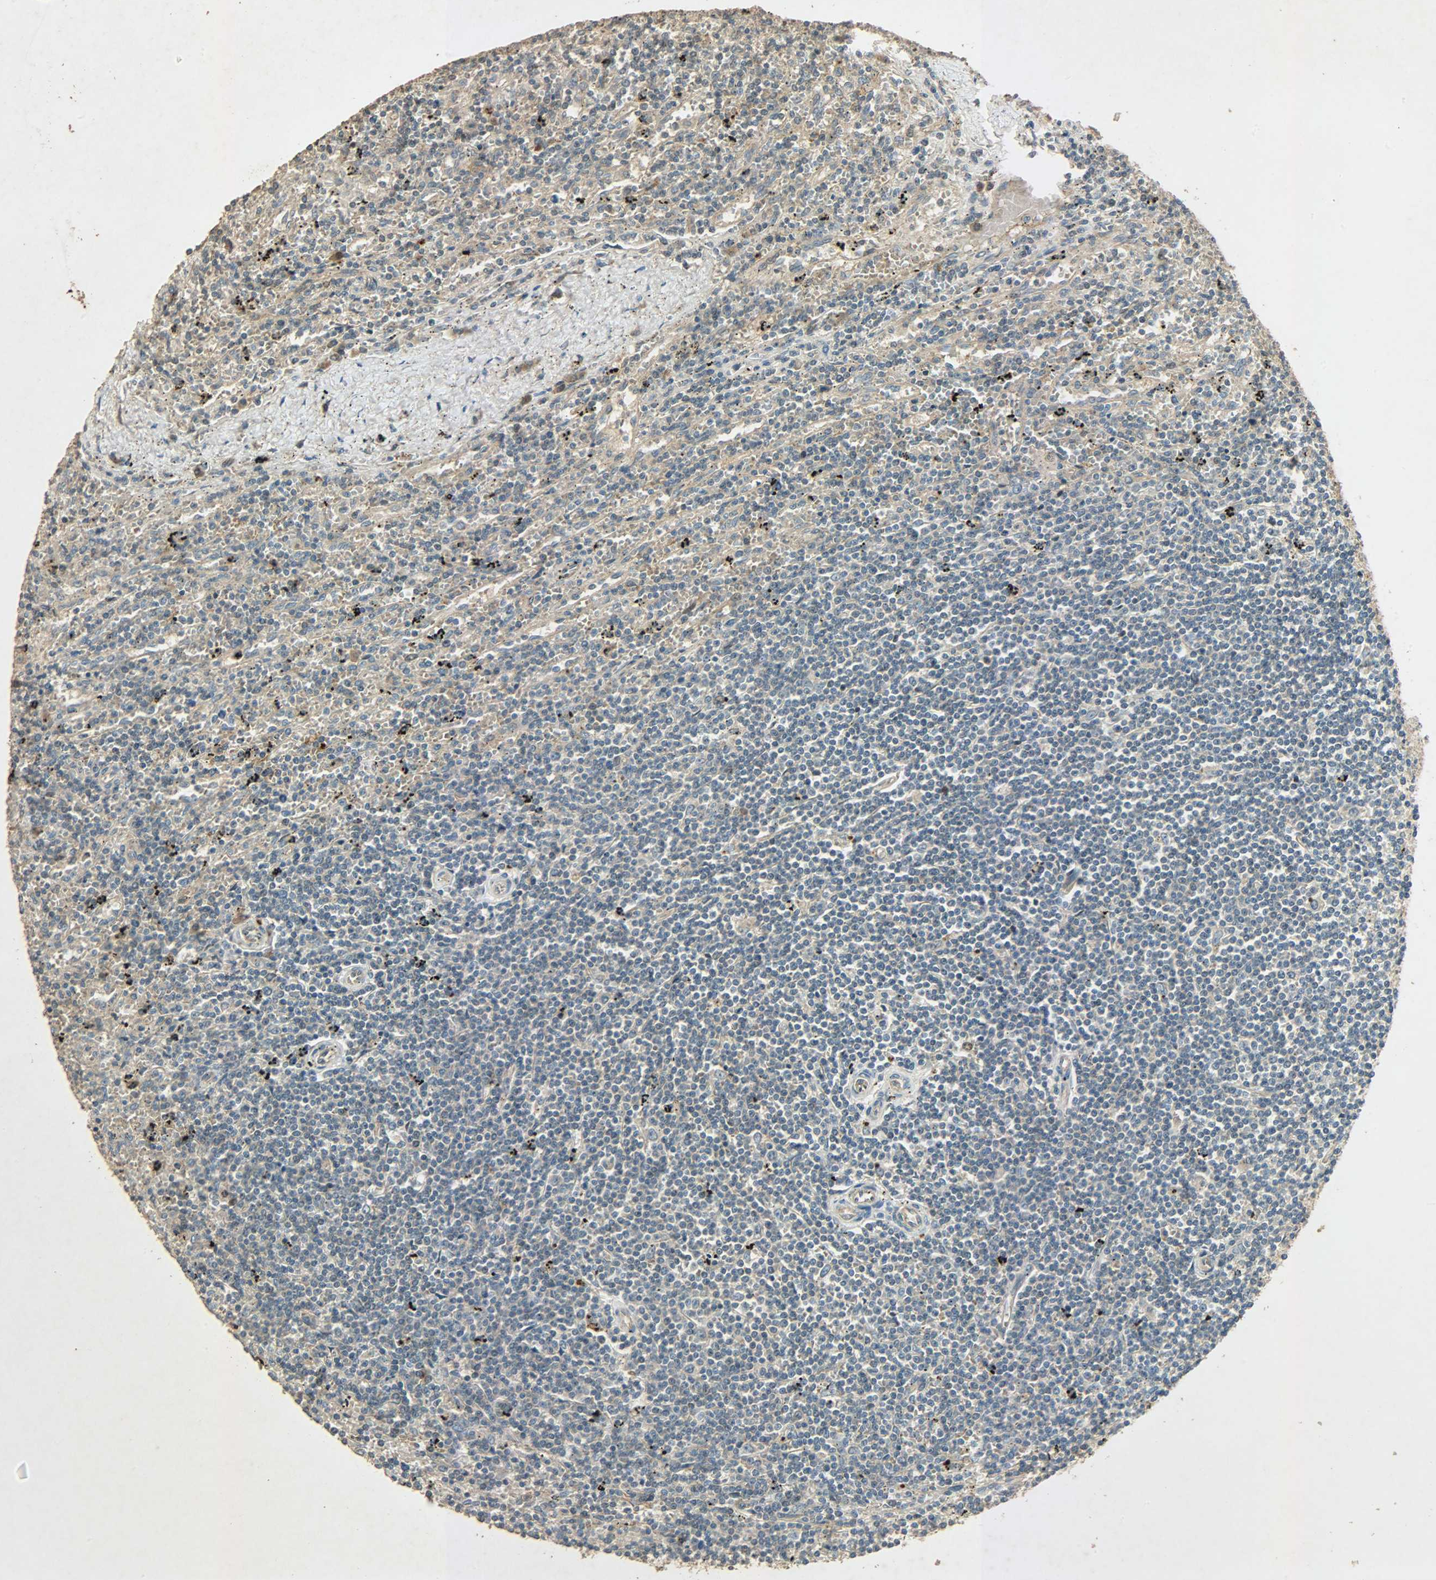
{"staining": {"intensity": "weak", "quantity": ">75%", "location": "cytoplasmic/membranous"}, "tissue": "lymphoma", "cell_type": "Tumor cells", "image_type": "cancer", "snomed": [{"axis": "morphology", "description": "Malignant lymphoma, non-Hodgkin's type, Low grade"}, {"axis": "topography", "description": "Spleen"}], "caption": "Weak cytoplasmic/membranous staining for a protein is appreciated in approximately >75% of tumor cells of low-grade malignant lymphoma, non-Hodgkin's type using immunohistochemistry.", "gene": "ATP2B1", "patient": {"sex": "male", "age": 76}}